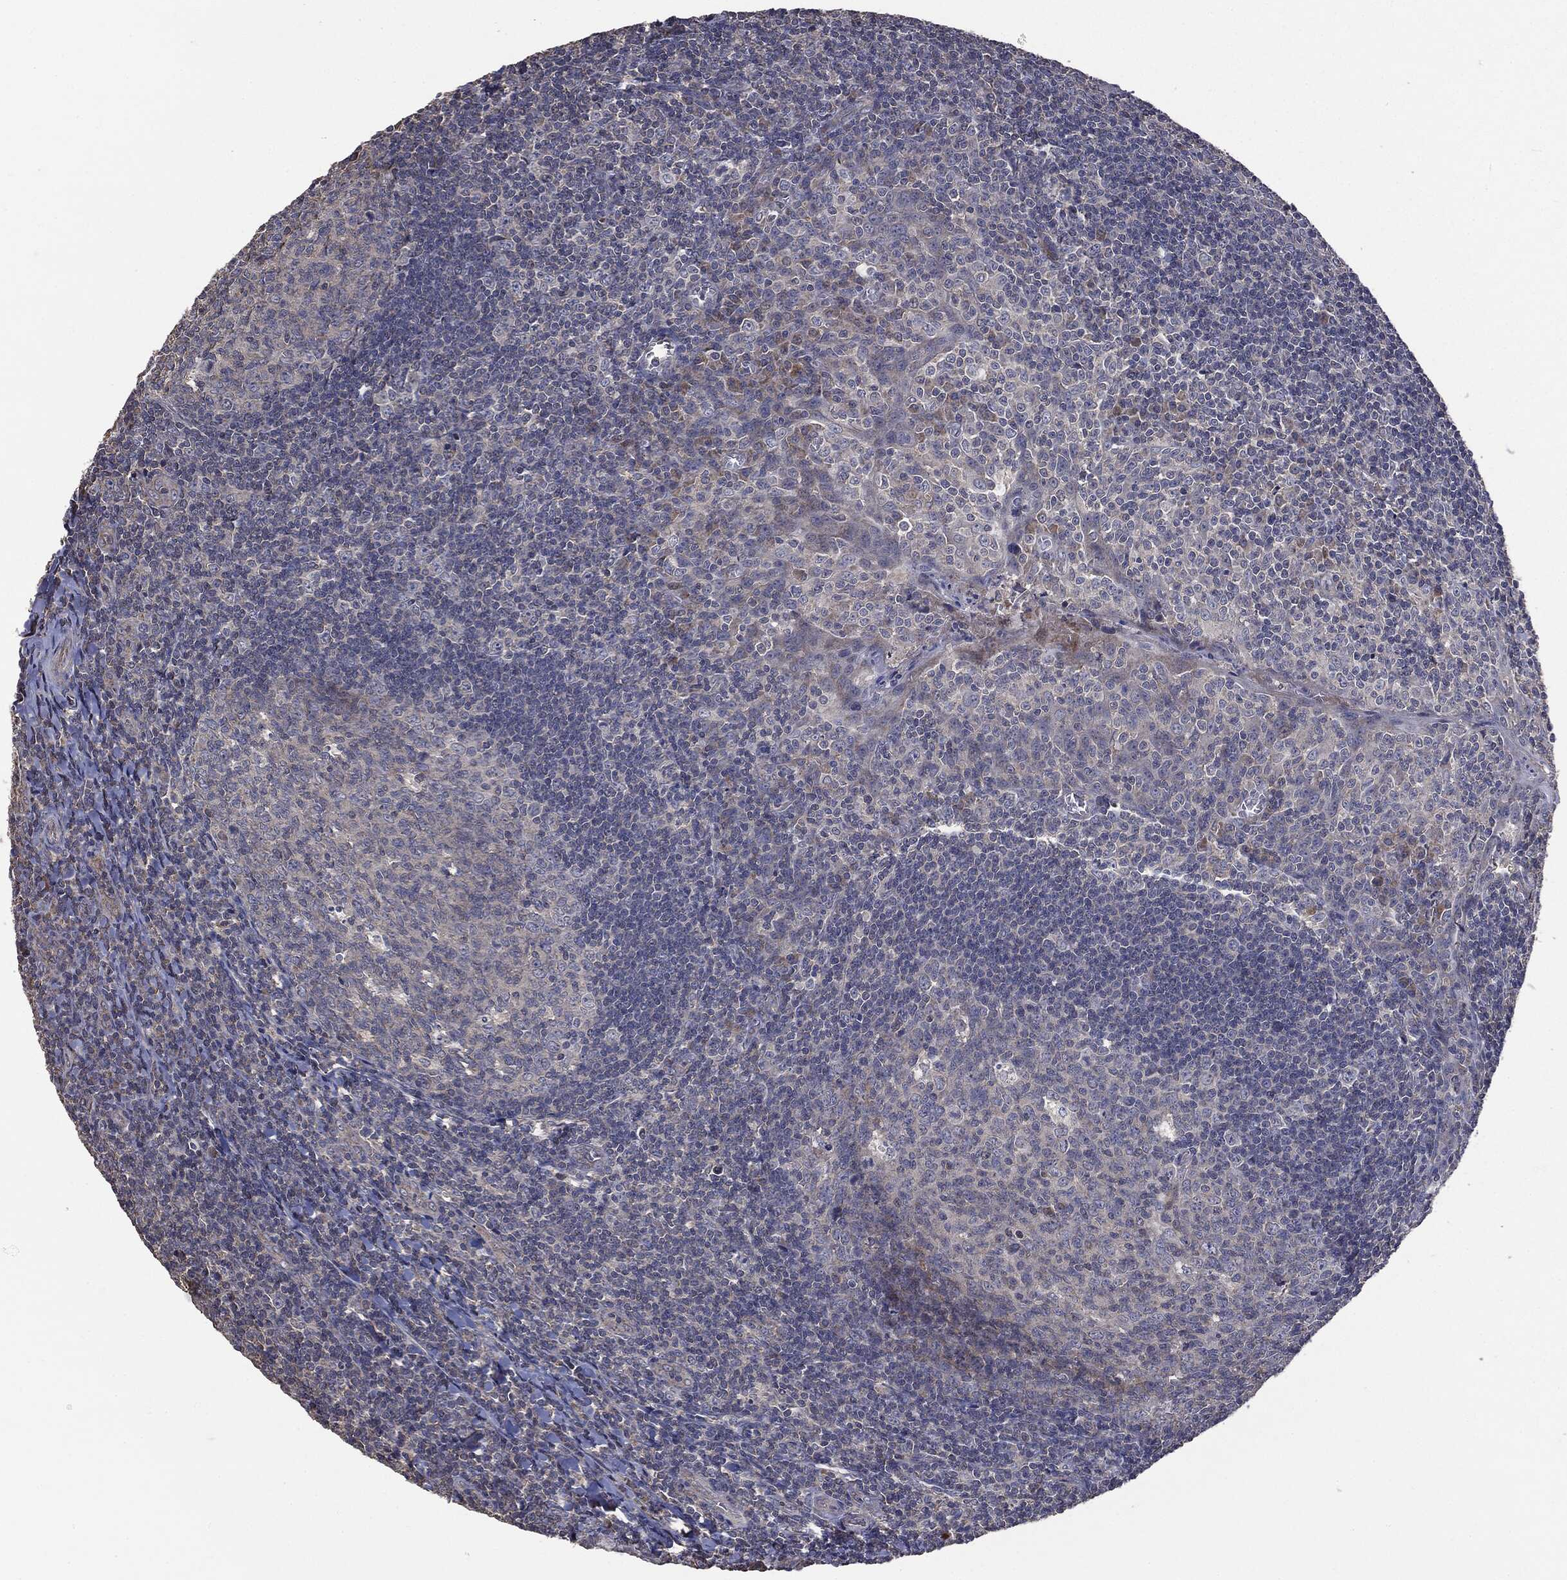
{"staining": {"intensity": "weak", "quantity": "<25%", "location": "cytoplasmic/membranous"}, "tissue": "tonsil", "cell_type": "Germinal center cells", "image_type": "normal", "snomed": [{"axis": "morphology", "description": "Normal tissue, NOS"}, {"axis": "topography", "description": "Tonsil"}], "caption": "The histopathology image shows no staining of germinal center cells in unremarkable tonsil.", "gene": "MTOR", "patient": {"sex": "male", "age": 20}}